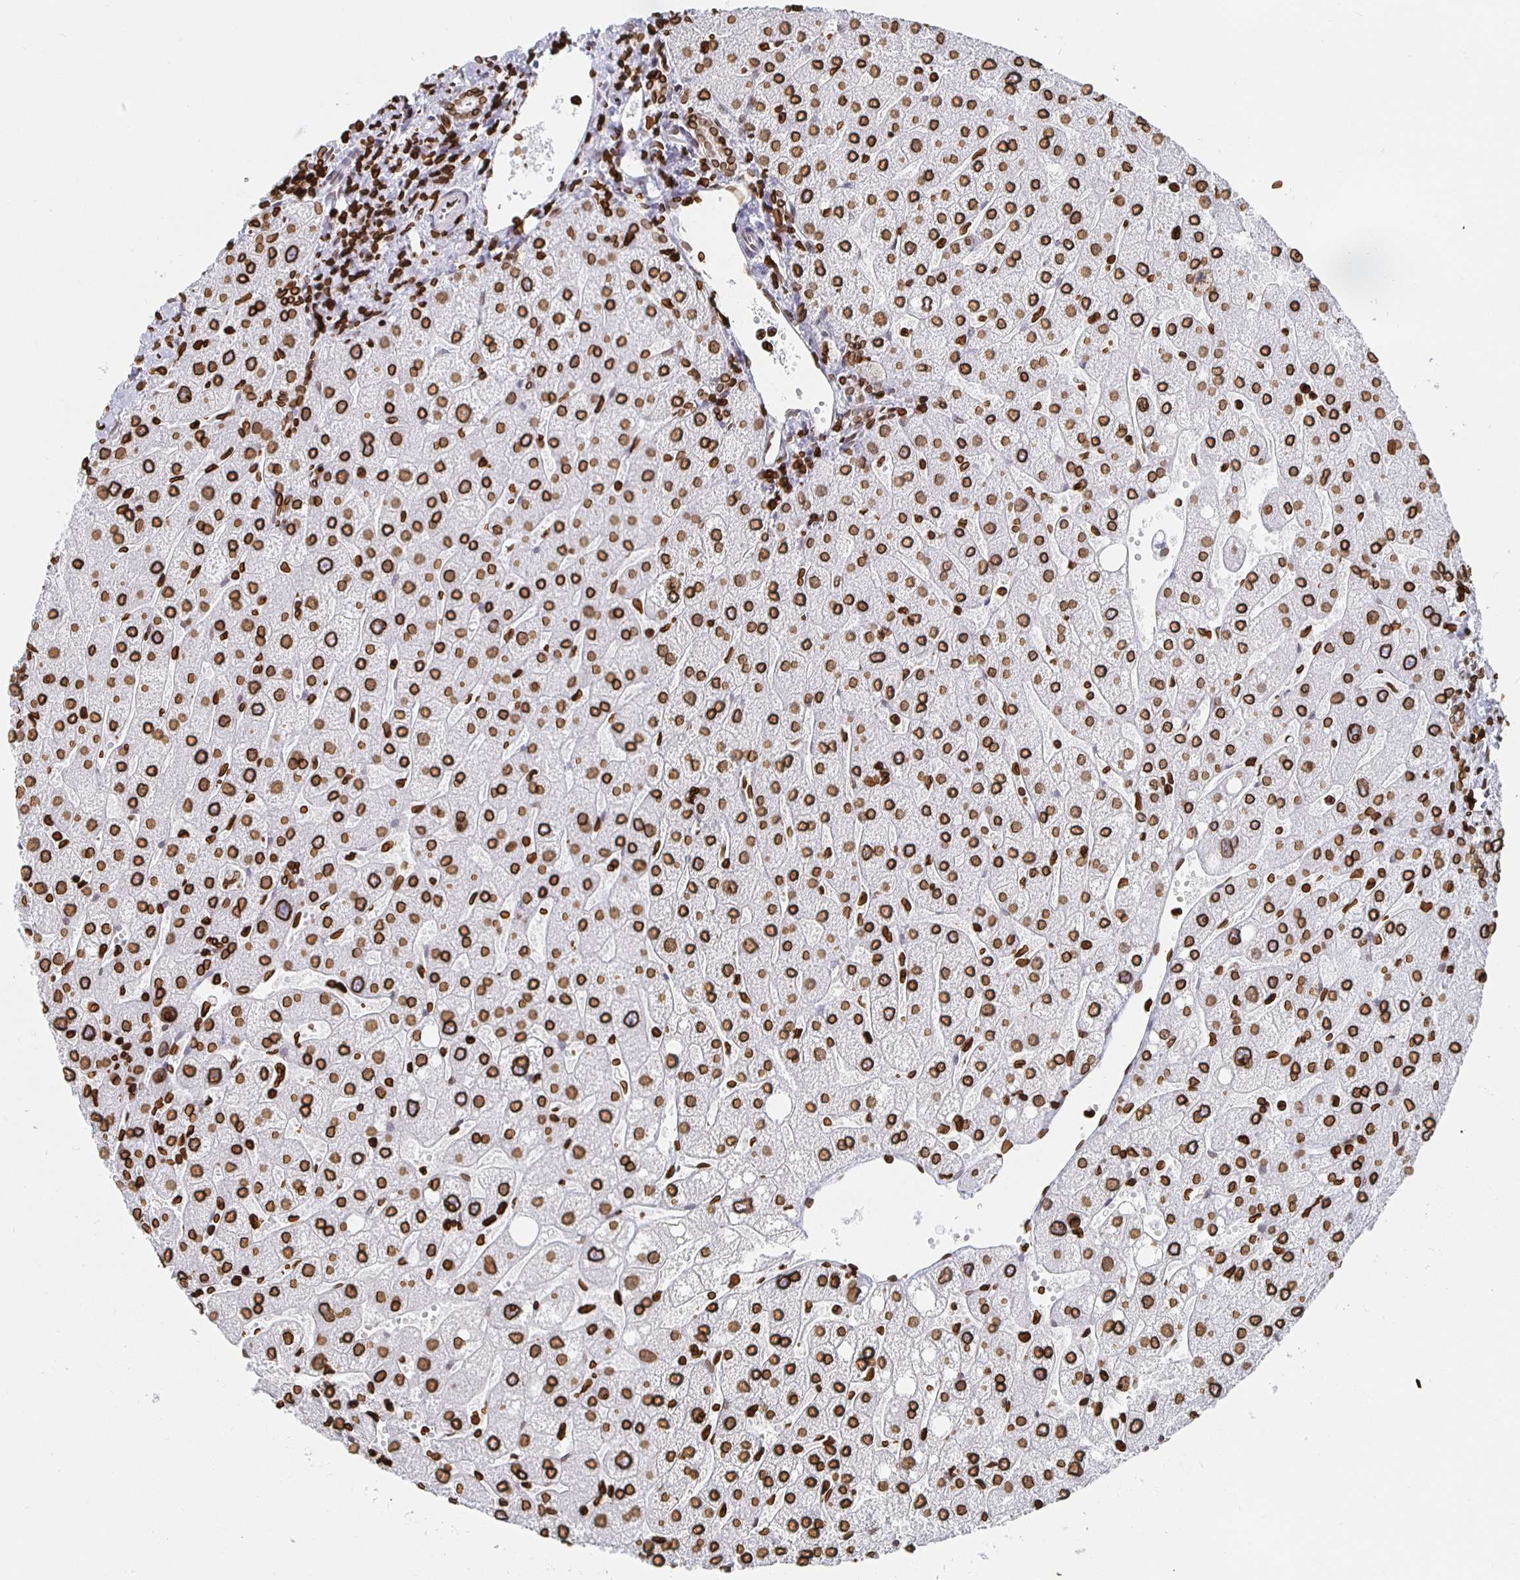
{"staining": {"intensity": "moderate", "quantity": ">75%", "location": "cytoplasmic/membranous,nuclear"}, "tissue": "liver", "cell_type": "Cholangiocytes", "image_type": "normal", "snomed": [{"axis": "morphology", "description": "Normal tissue, NOS"}, {"axis": "topography", "description": "Liver"}], "caption": "This is a histology image of immunohistochemistry staining of normal liver, which shows moderate staining in the cytoplasmic/membranous,nuclear of cholangiocytes.", "gene": "LMNB1", "patient": {"sex": "male", "age": 67}}